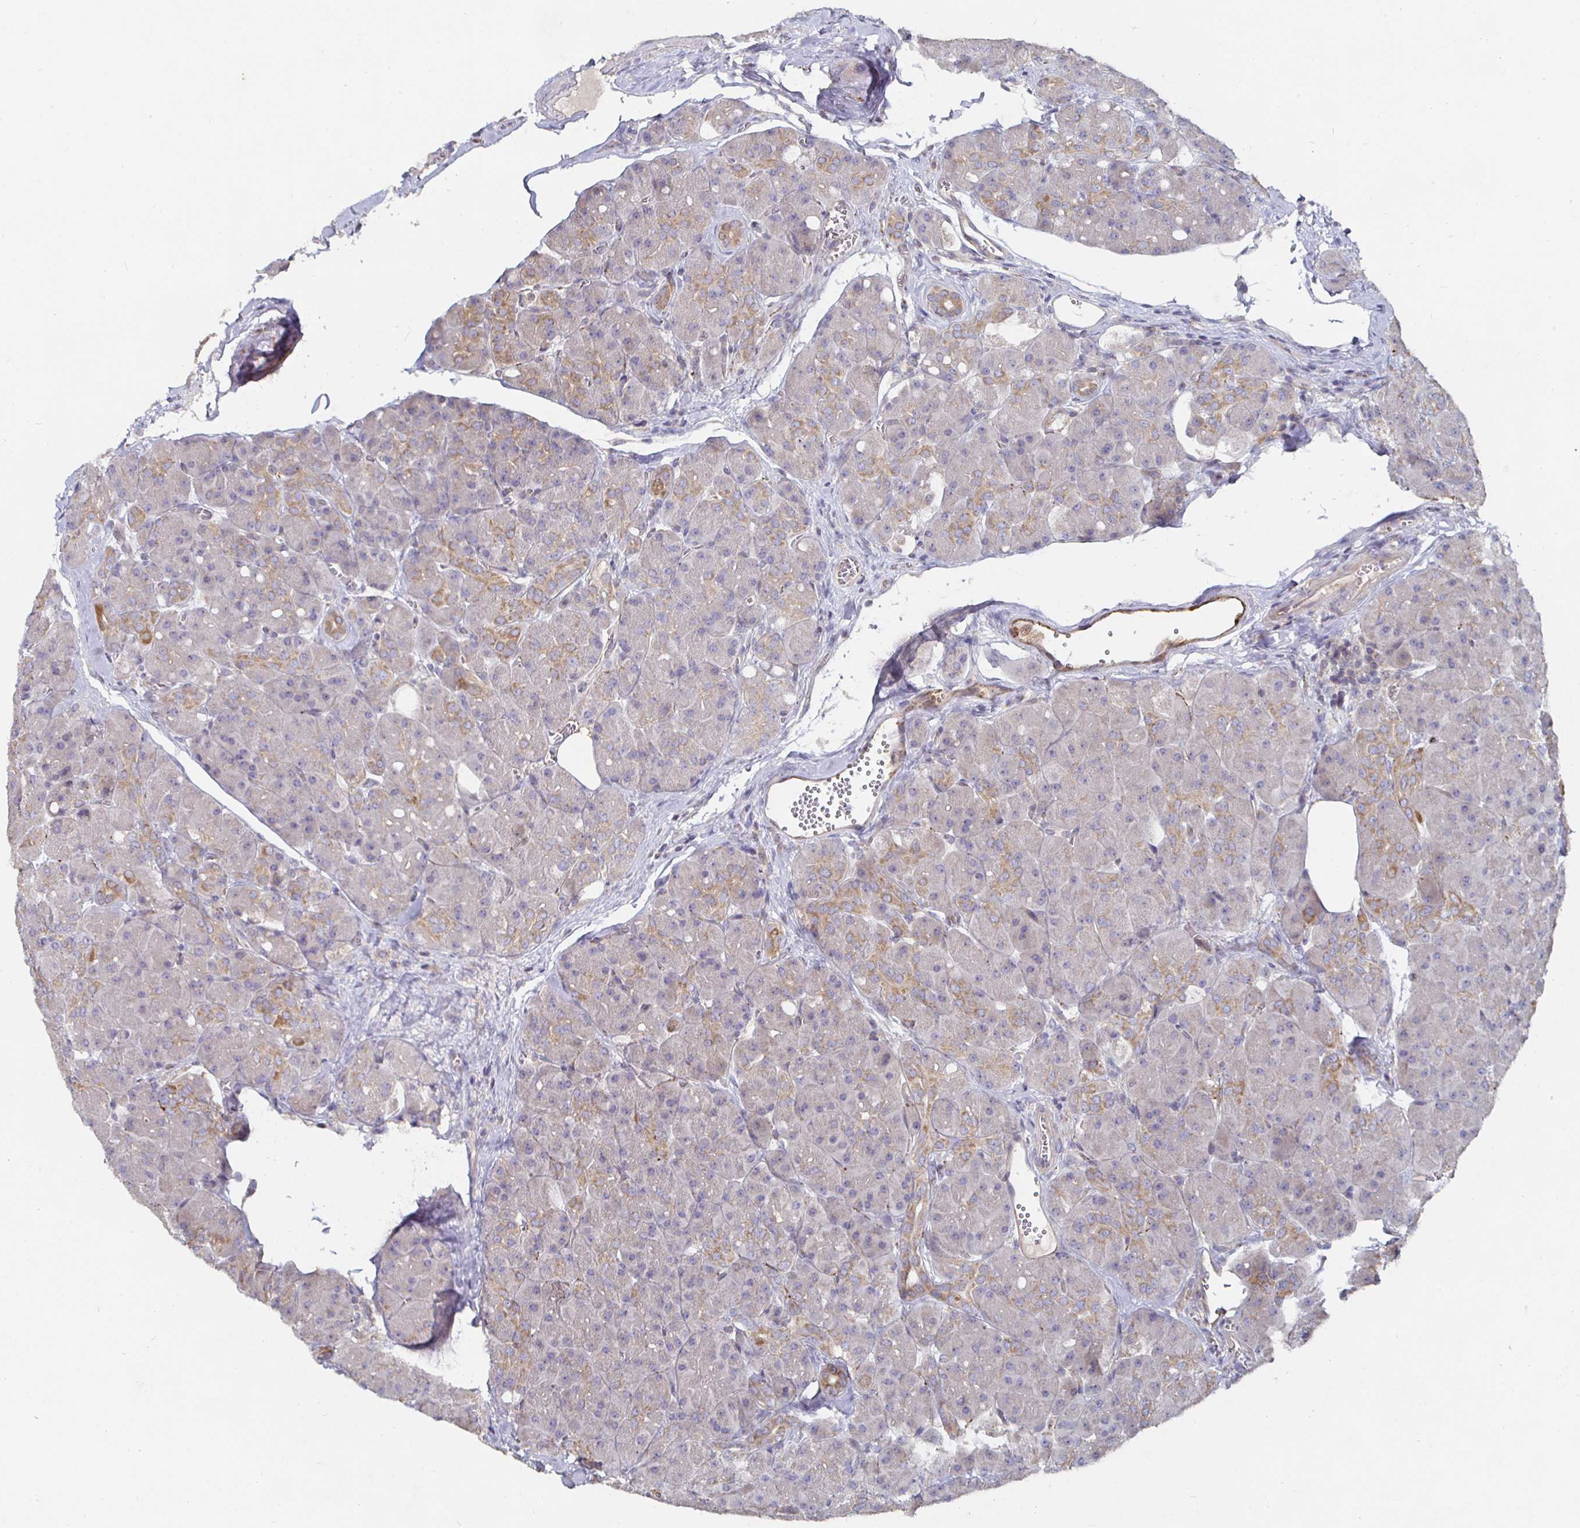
{"staining": {"intensity": "moderate", "quantity": "<25%", "location": "cytoplasmic/membranous"}, "tissue": "pancreas", "cell_type": "Exocrine glandular cells", "image_type": "normal", "snomed": [{"axis": "morphology", "description": "Normal tissue, NOS"}, {"axis": "topography", "description": "Pancreas"}], "caption": "Protein staining shows moderate cytoplasmic/membranous staining in about <25% of exocrine glandular cells in benign pancreas.", "gene": "NRSN1", "patient": {"sex": "male", "age": 55}}